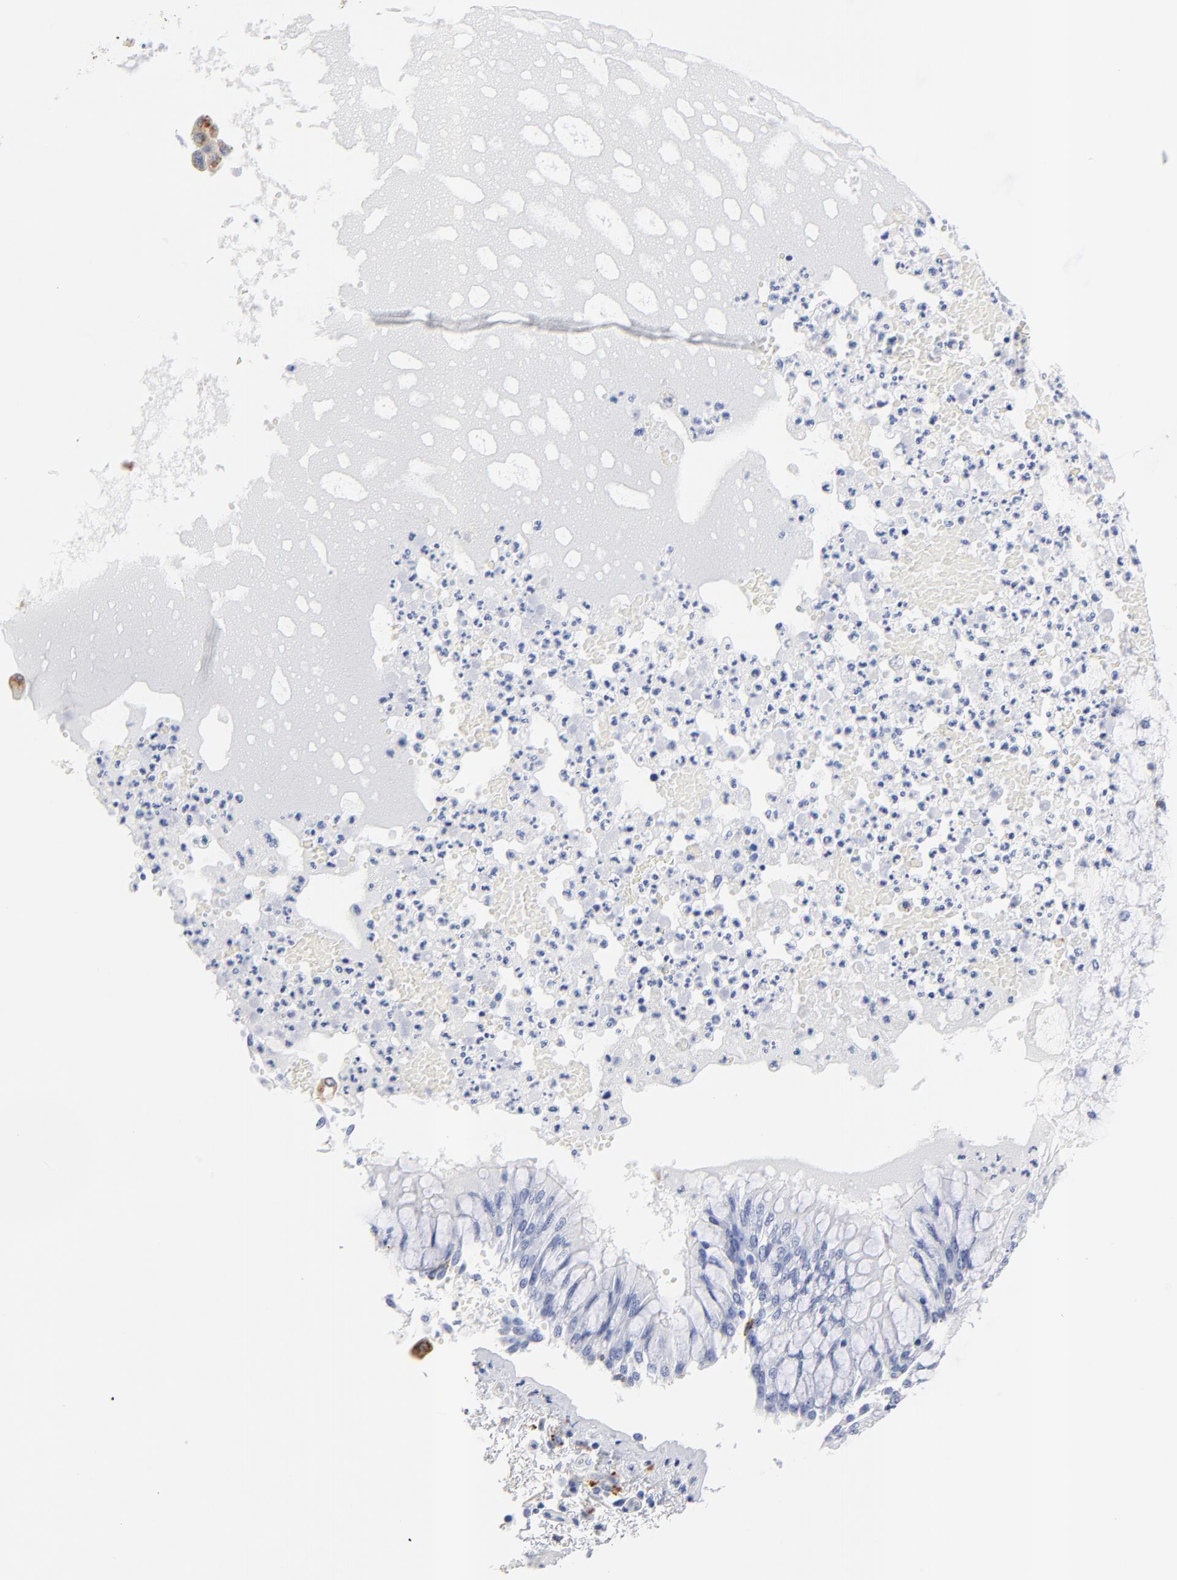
{"staining": {"intensity": "negative", "quantity": "none", "location": "none"}, "tissue": "bronchus", "cell_type": "Respiratory epithelial cells", "image_type": "normal", "snomed": [{"axis": "morphology", "description": "Normal tissue, NOS"}, {"axis": "topography", "description": "Cartilage tissue"}, {"axis": "topography", "description": "Bronchus"}, {"axis": "topography", "description": "Lung"}], "caption": "An image of human bronchus is negative for staining in respiratory epithelial cells. (Brightfield microscopy of DAB immunohistochemistry (IHC) at high magnification).", "gene": "CPVL", "patient": {"sex": "female", "age": 49}}